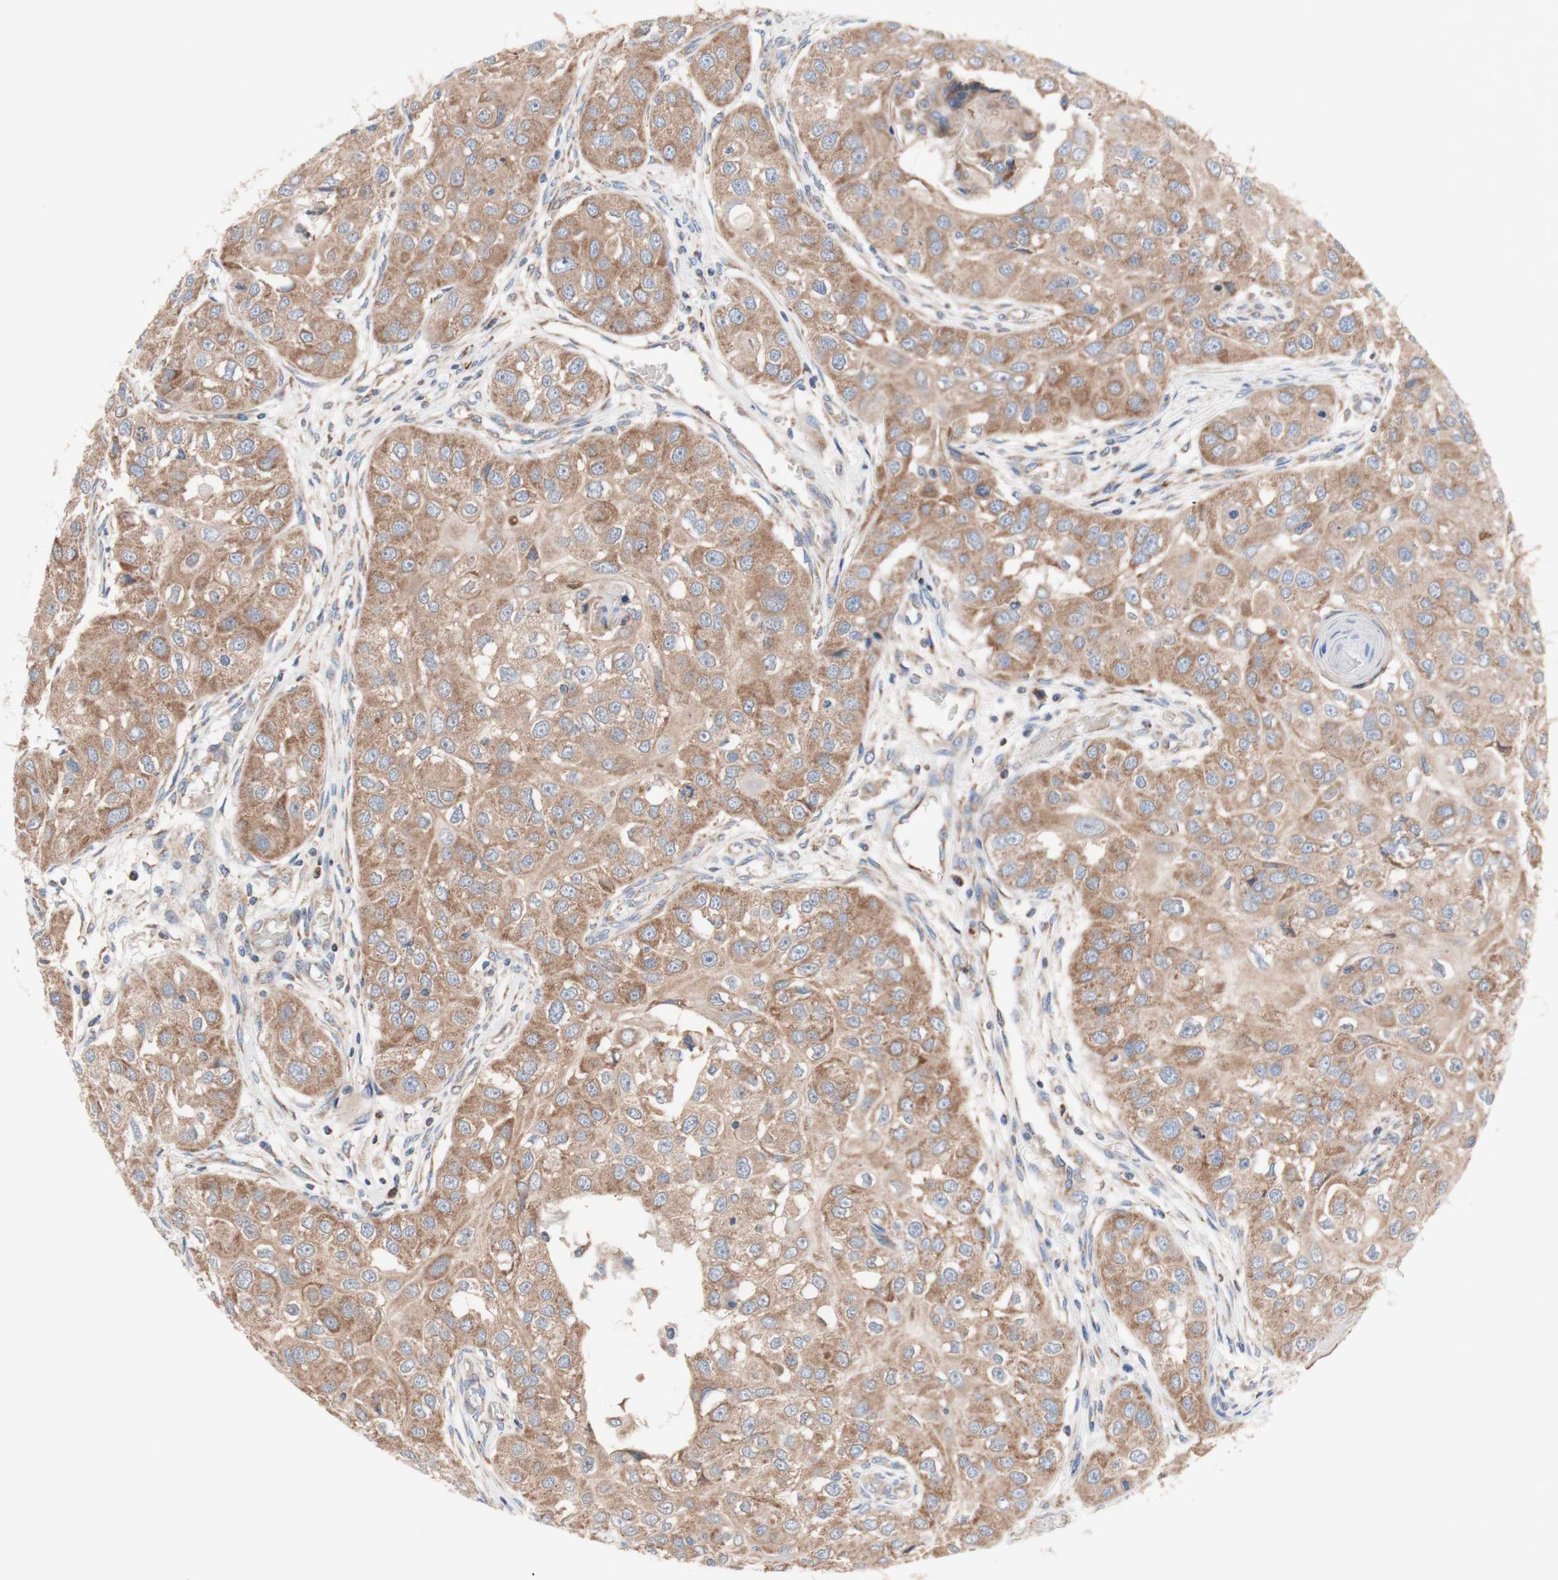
{"staining": {"intensity": "moderate", "quantity": ">75%", "location": "cytoplasmic/membranous"}, "tissue": "head and neck cancer", "cell_type": "Tumor cells", "image_type": "cancer", "snomed": [{"axis": "morphology", "description": "Normal tissue, NOS"}, {"axis": "morphology", "description": "Squamous cell carcinoma, NOS"}, {"axis": "topography", "description": "Skeletal muscle"}, {"axis": "topography", "description": "Head-Neck"}], "caption": "Protein expression analysis of human head and neck cancer reveals moderate cytoplasmic/membranous positivity in about >75% of tumor cells.", "gene": "FMR1", "patient": {"sex": "male", "age": 51}}